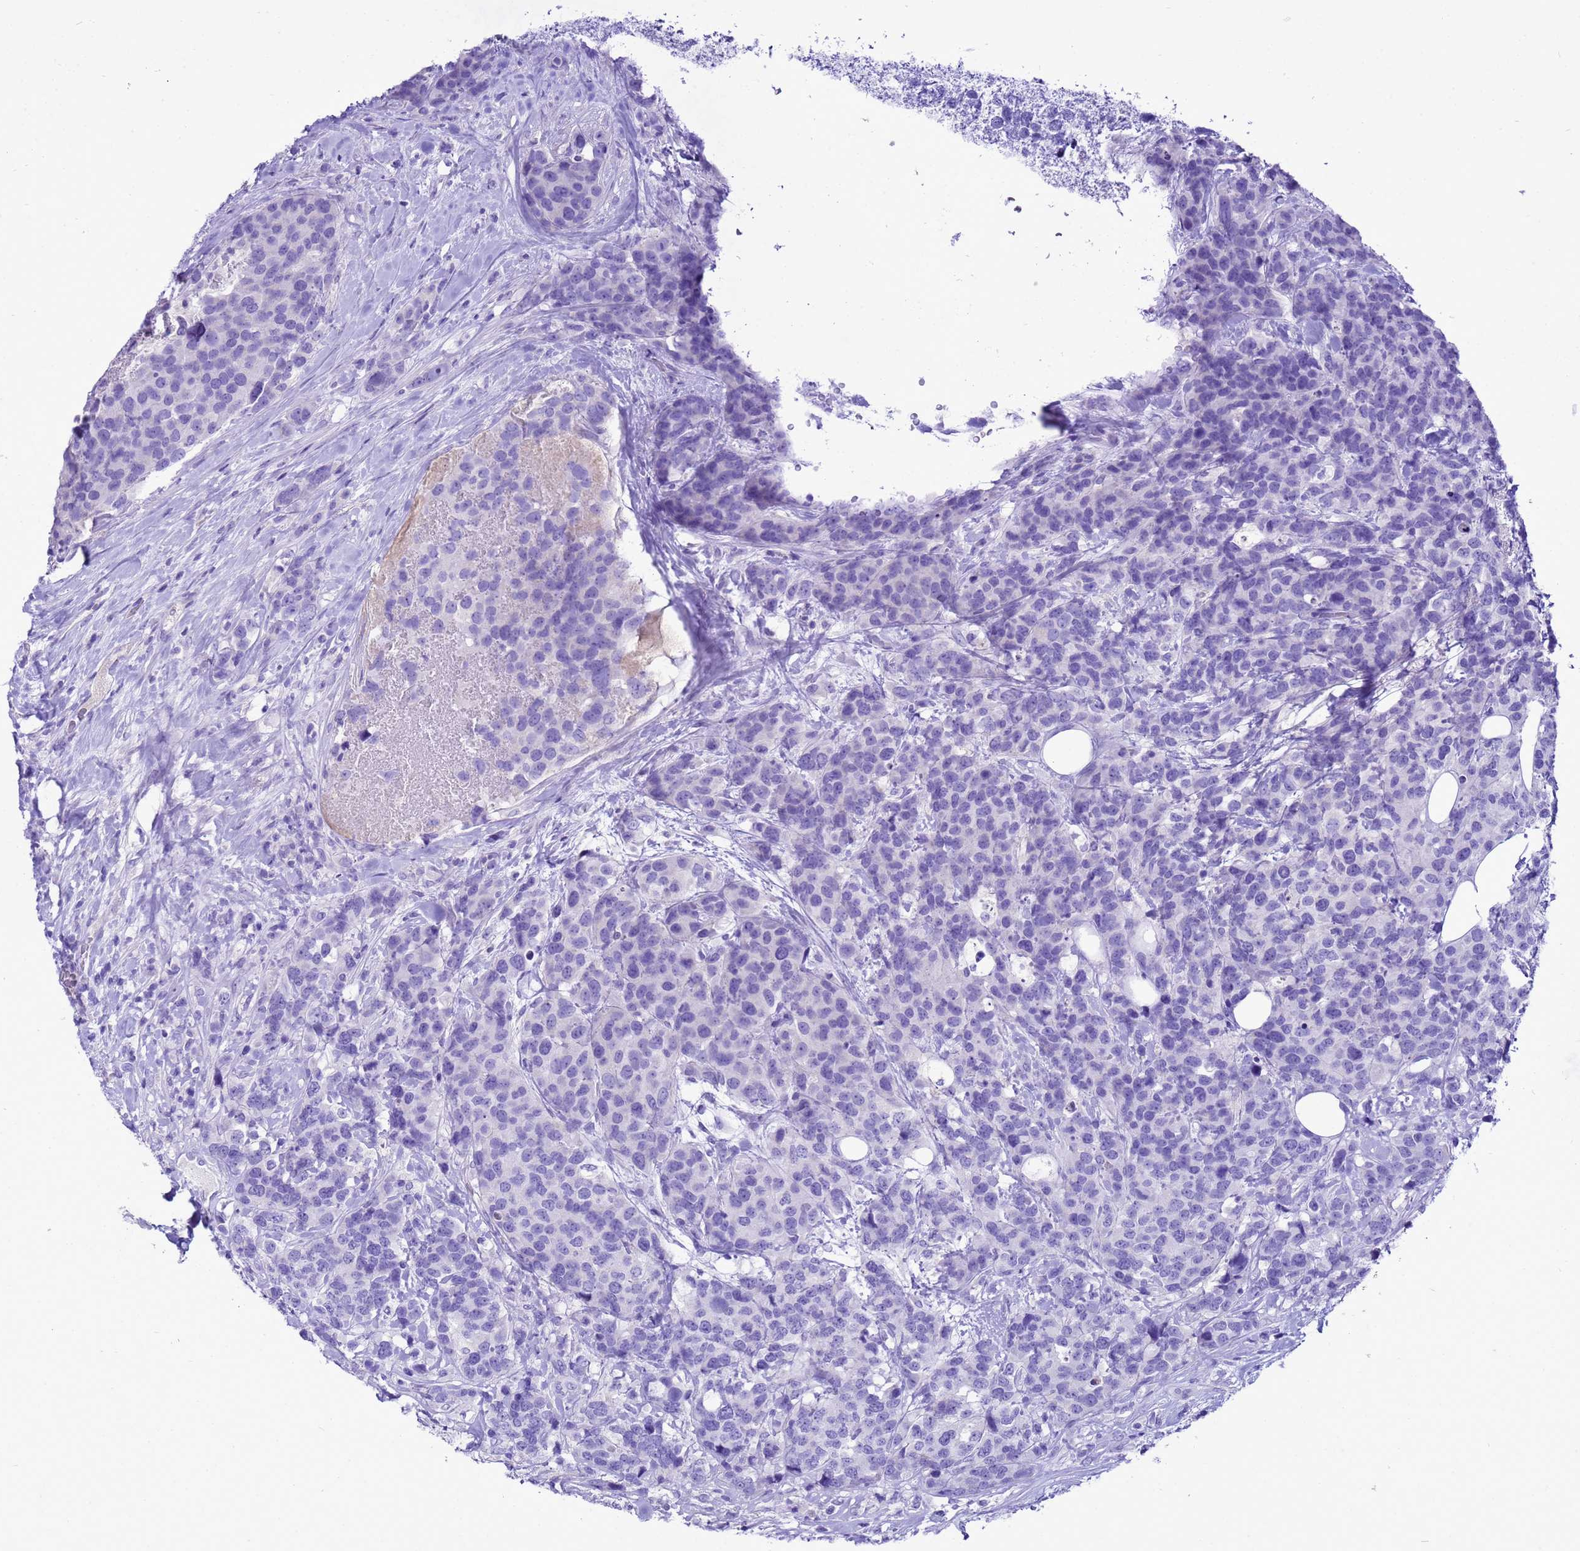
{"staining": {"intensity": "negative", "quantity": "none", "location": "none"}, "tissue": "breast cancer", "cell_type": "Tumor cells", "image_type": "cancer", "snomed": [{"axis": "morphology", "description": "Lobular carcinoma"}, {"axis": "topography", "description": "Breast"}], "caption": "IHC image of human lobular carcinoma (breast) stained for a protein (brown), which reveals no expression in tumor cells.", "gene": "BEST2", "patient": {"sex": "female", "age": 59}}